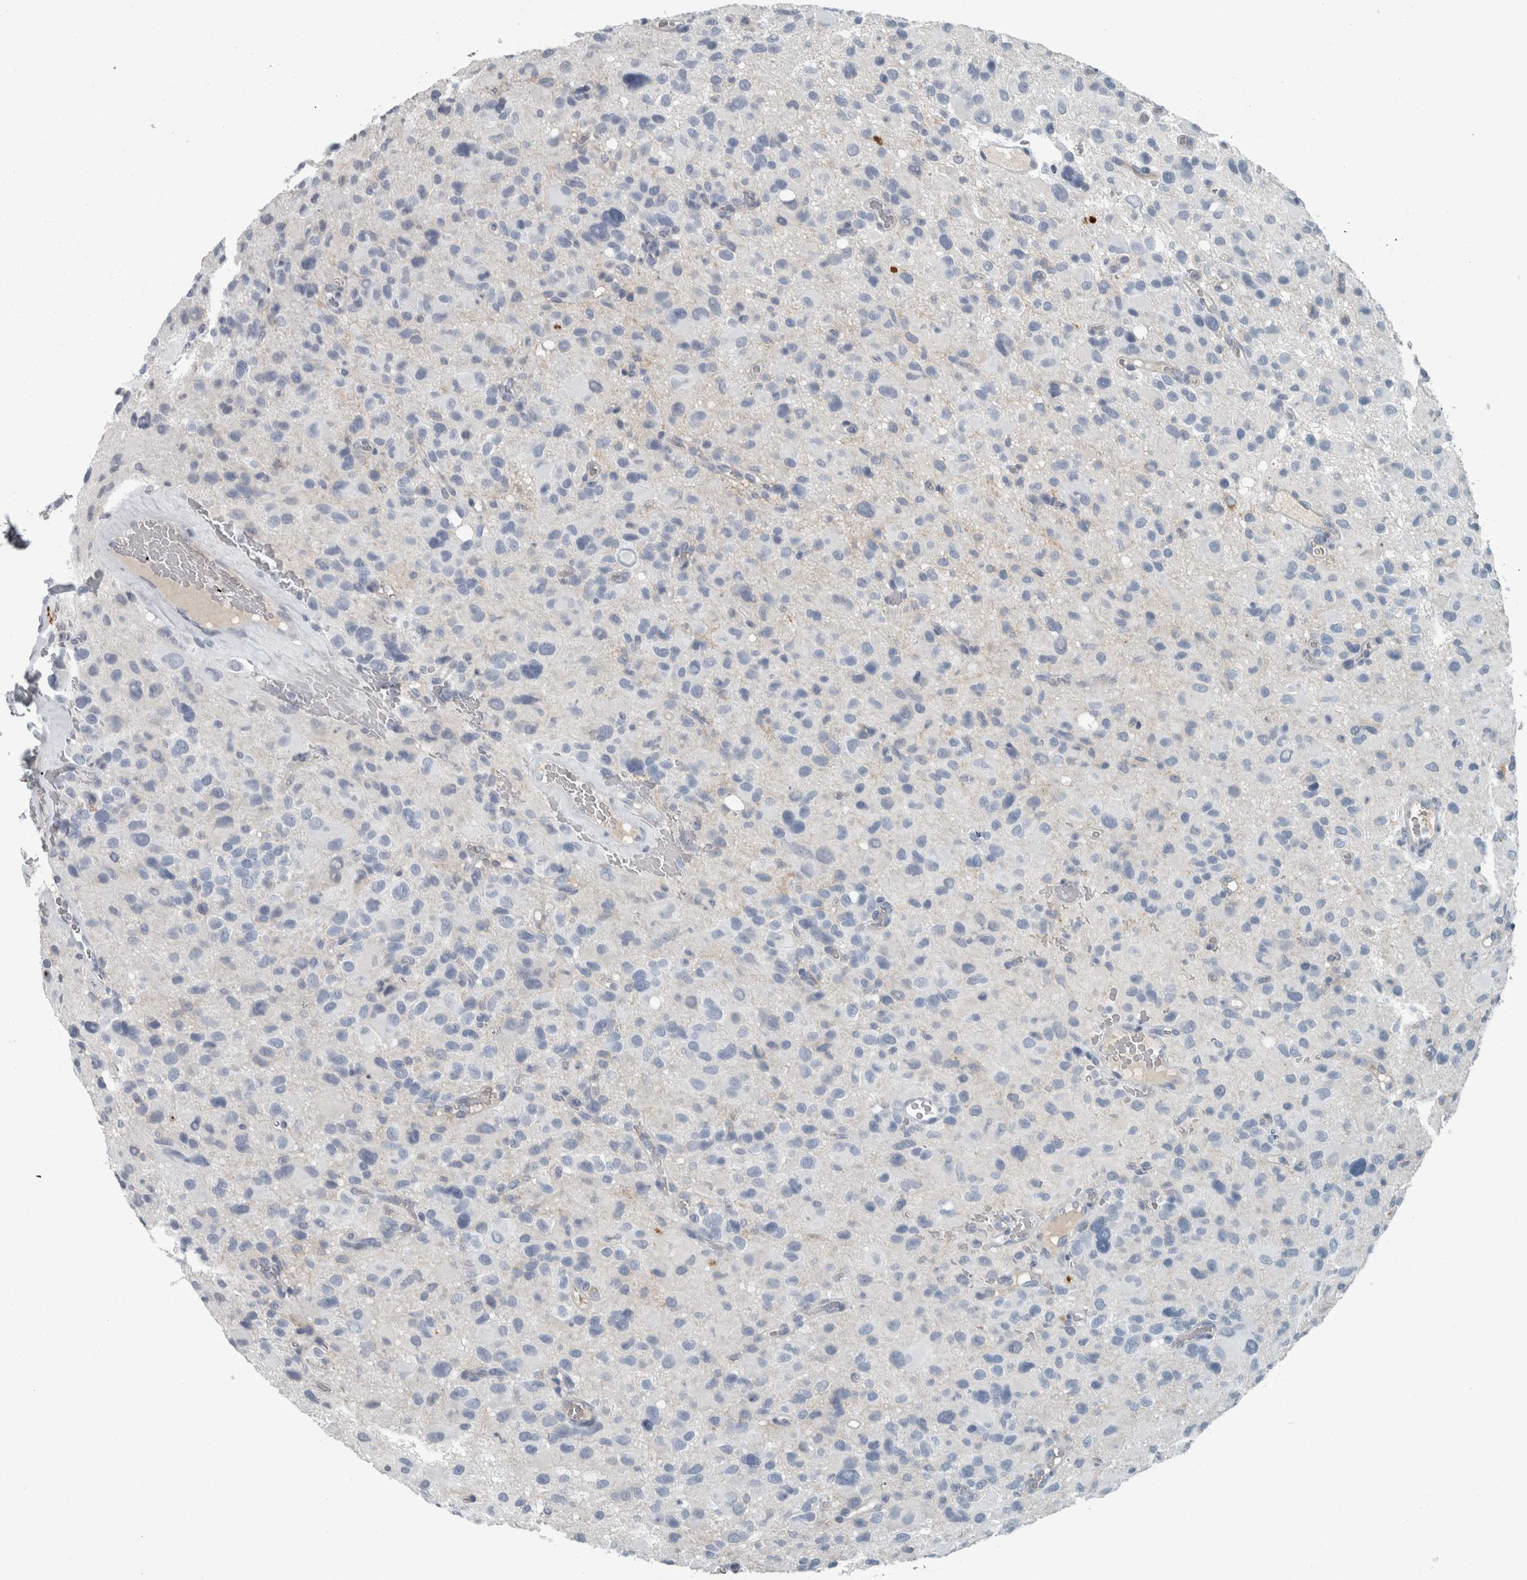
{"staining": {"intensity": "negative", "quantity": "none", "location": "none"}, "tissue": "glioma", "cell_type": "Tumor cells", "image_type": "cancer", "snomed": [{"axis": "morphology", "description": "Glioma, malignant, High grade"}, {"axis": "topography", "description": "Brain"}], "caption": "Immunohistochemical staining of glioma exhibits no significant expression in tumor cells.", "gene": "CHL1", "patient": {"sex": "male", "age": 48}}